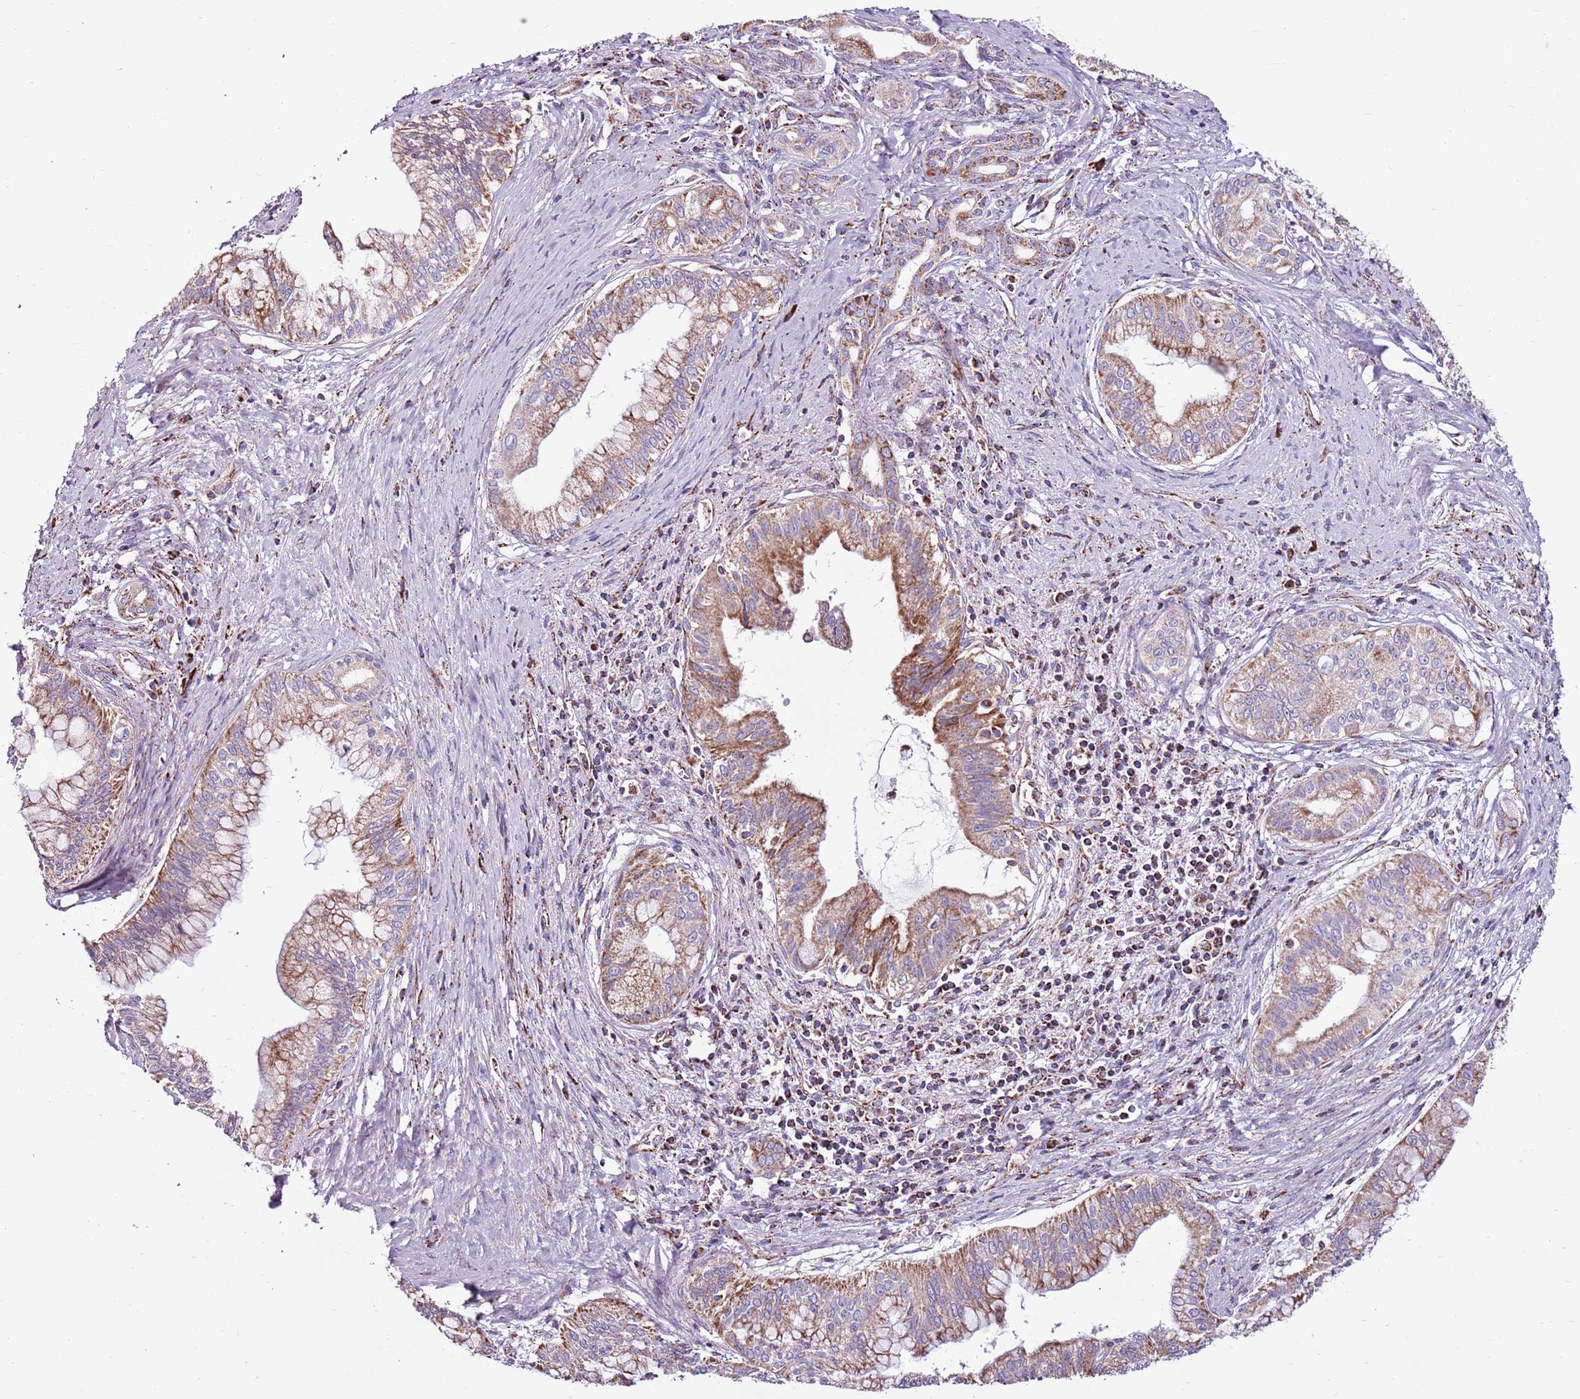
{"staining": {"intensity": "moderate", "quantity": "25%-75%", "location": "cytoplasmic/membranous"}, "tissue": "pancreatic cancer", "cell_type": "Tumor cells", "image_type": "cancer", "snomed": [{"axis": "morphology", "description": "Adenocarcinoma, NOS"}, {"axis": "topography", "description": "Pancreas"}], "caption": "Protein positivity by immunohistochemistry shows moderate cytoplasmic/membranous expression in approximately 25%-75% of tumor cells in pancreatic cancer (adenocarcinoma).", "gene": "HECTD4", "patient": {"sex": "male", "age": 46}}